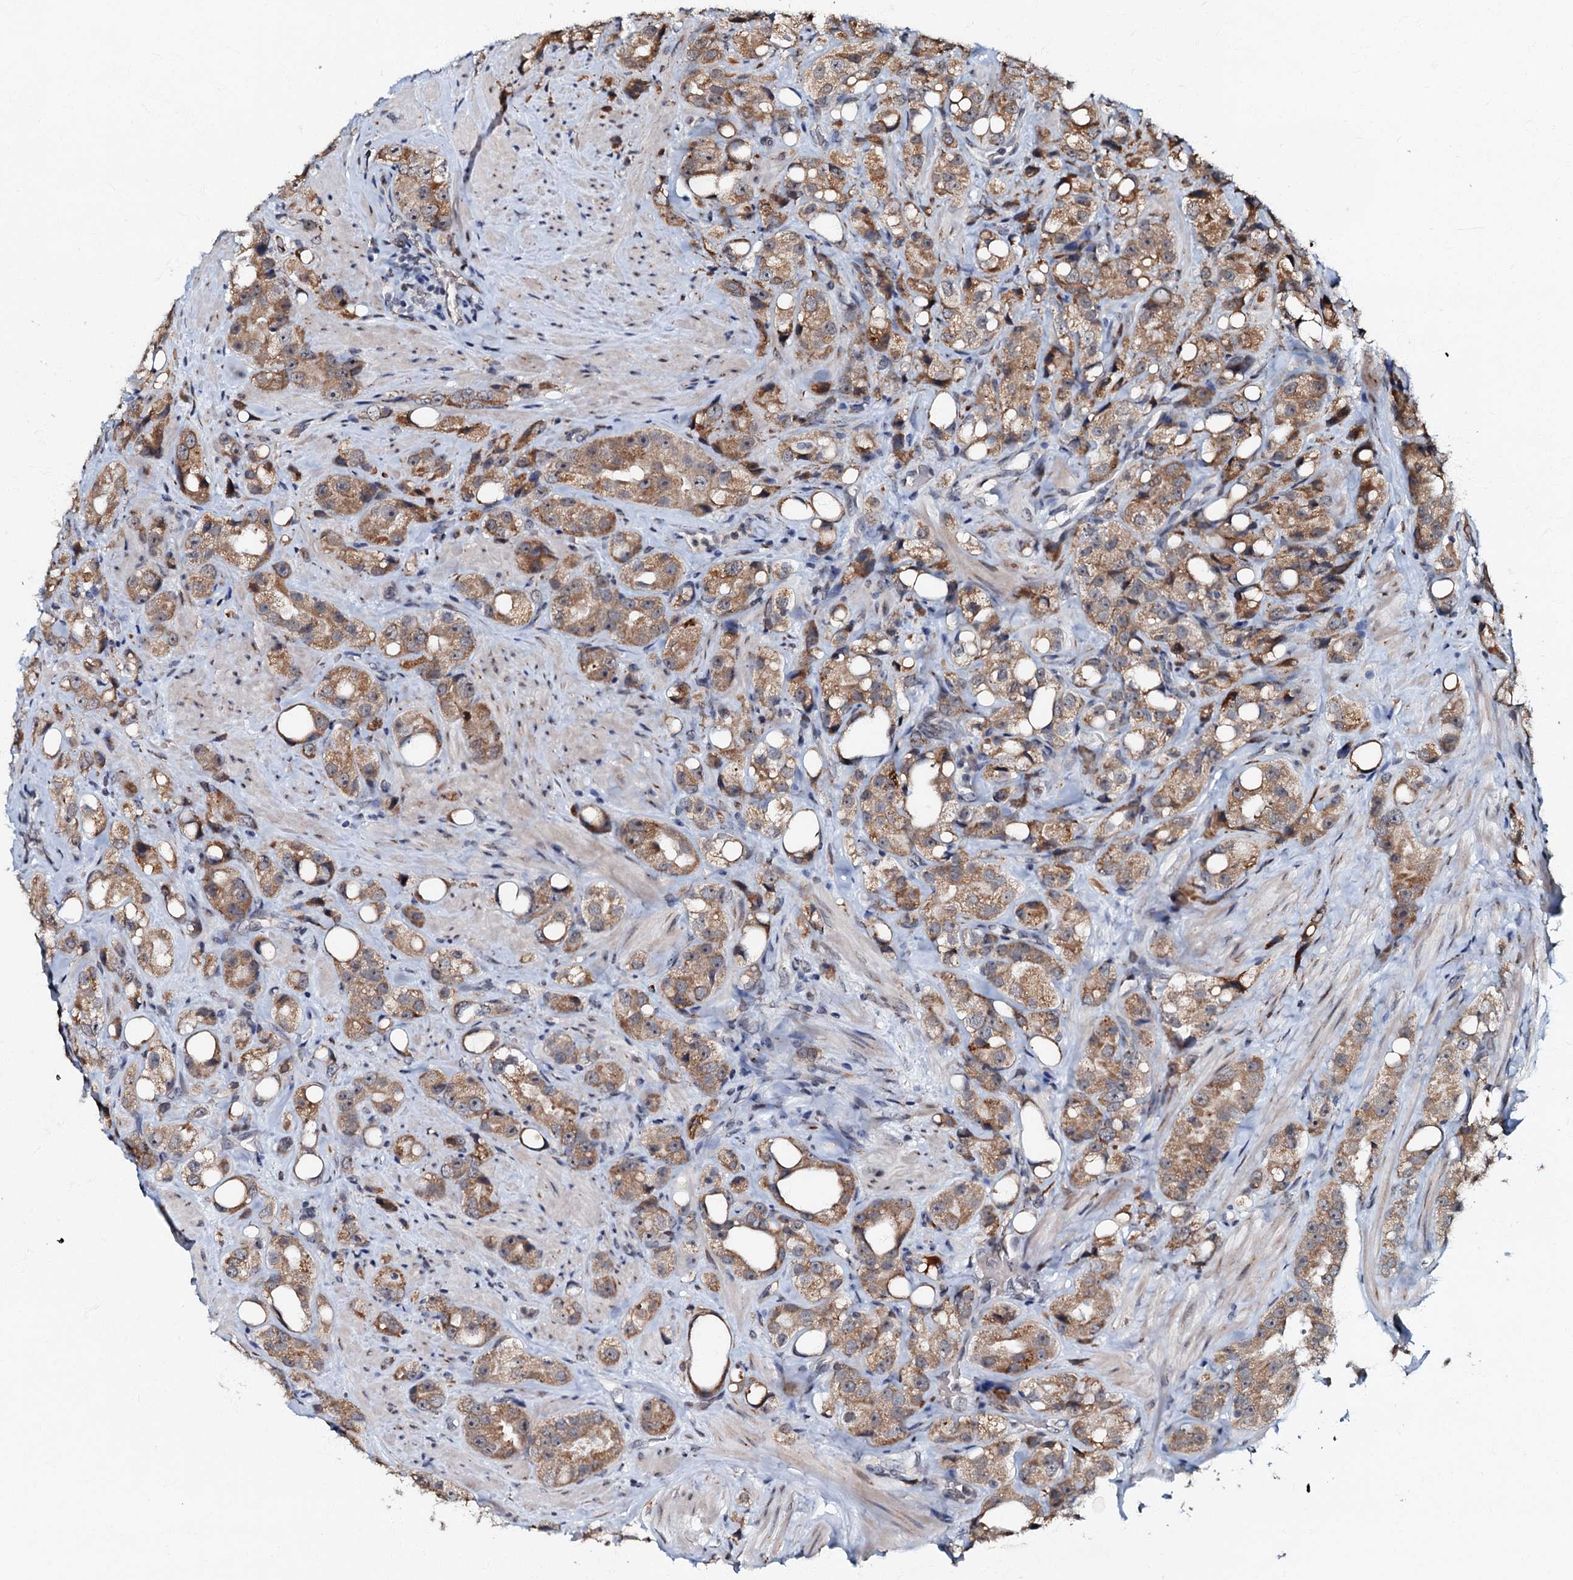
{"staining": {"intensity": "moderate", "quantity": ">75%", "location": "cytoplasmic/membranous"}, "tissue": "prostate cancer", "cell_type": "Tumor cells", "image_type": "cancer", "snomed": [{"axis": "morphology", "description": "Adenocarcinoma, NOS"}, {"axis": "topography", "description": "Prostate"}], "caption": "Approximately >75% of tumor cells in human adenocarcinoma (prostate) display moderate cytoplasmic/membranous protein positivity as visualized by brown immunohistochemical staining.", "gene": "C18orf32", "patient": {"sex": "male", "age": 79}}